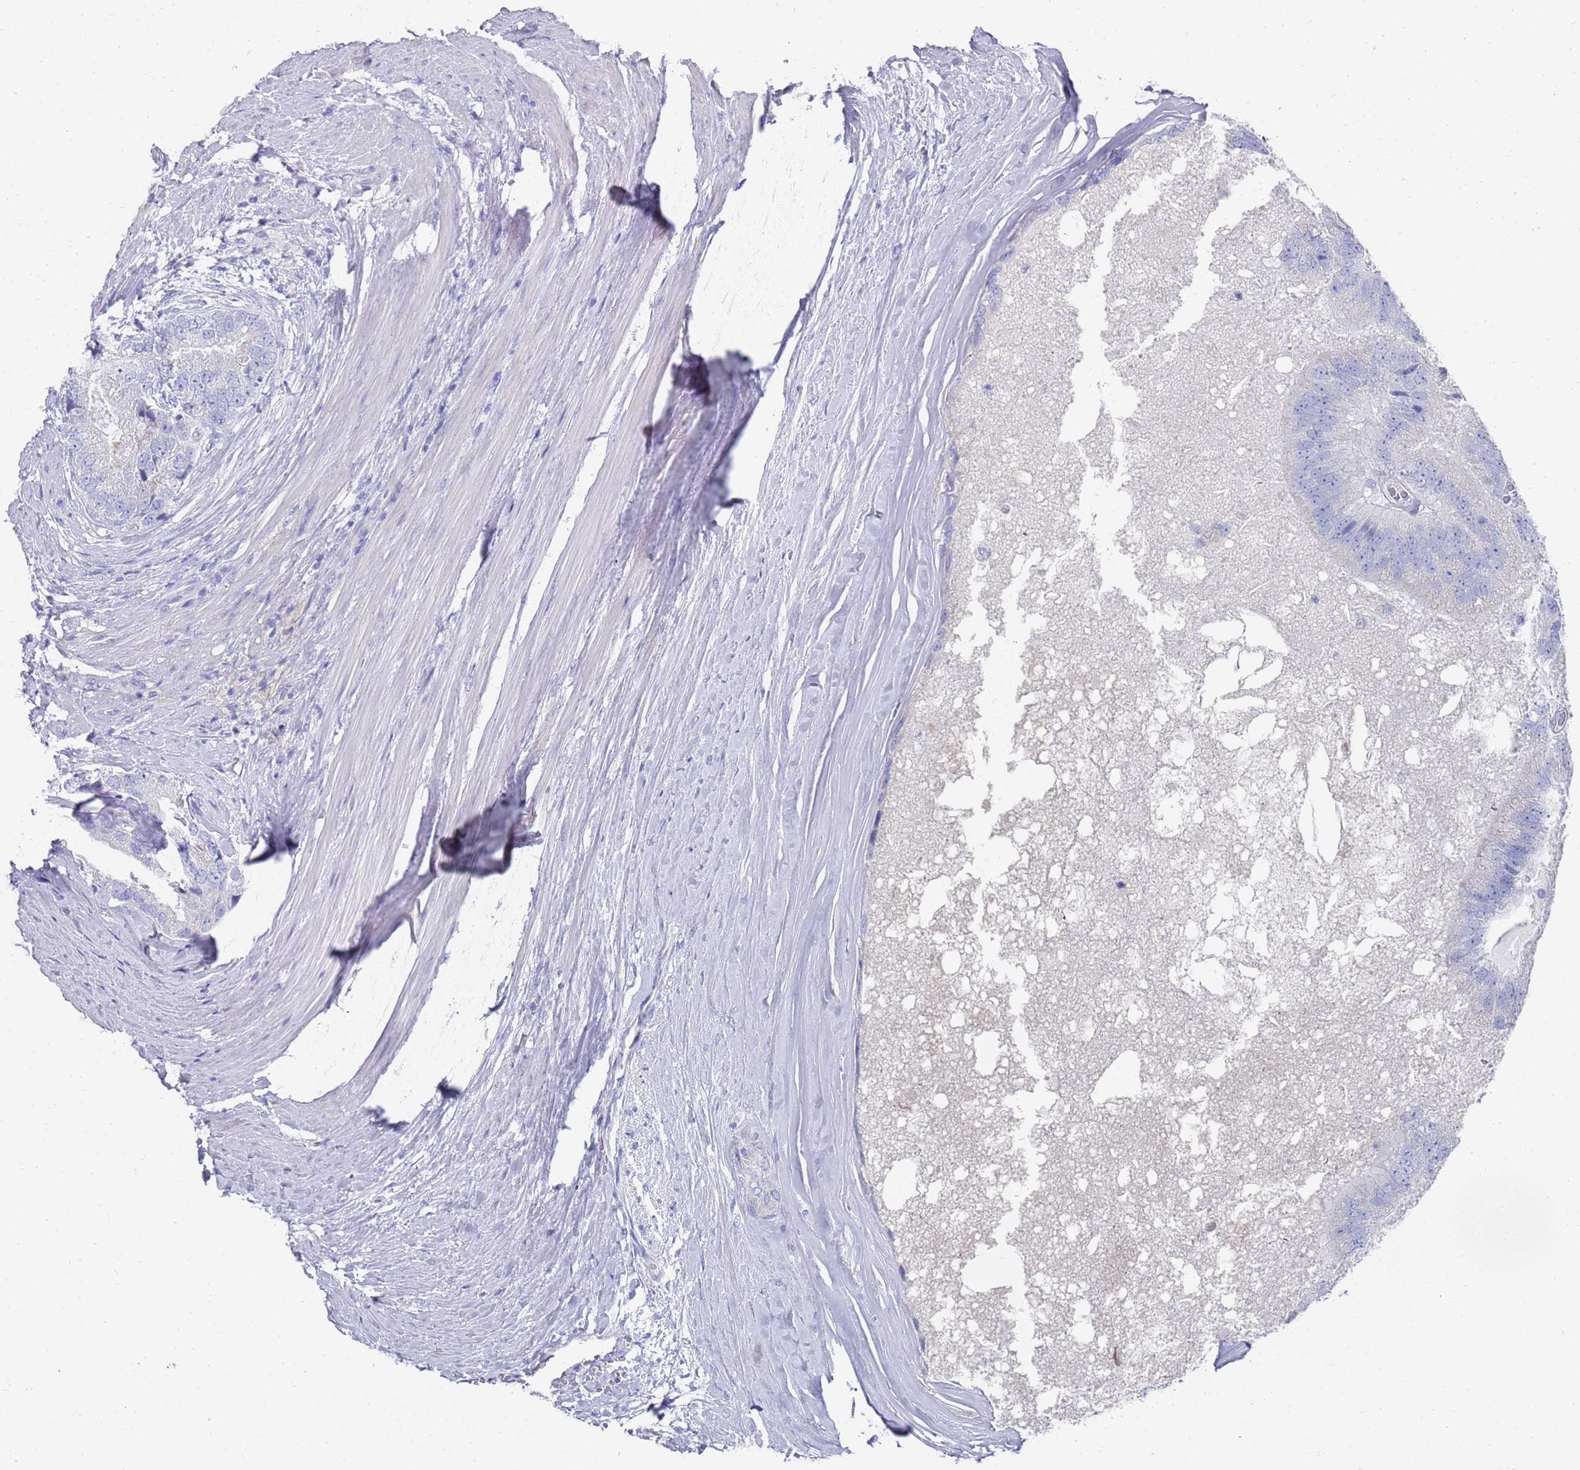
{"staining": {"intensity": "negative", "quantity": "none", "location": "none"}, "tissue": "prostate cancer", "cell_type": "Tumor cells", "image_type": "cancer", "snomed": [{"axis": "morphology", "description": "Adenocarcinoma, High grade"}, {"axis": "topography", "description": "Prostate"}], "caption": "This photomicrograph is of prostate cancer (high-grade adenocarcinoma) stained with immunohistochemistry to label a protein in brown with the nuclei are counter-stained blue. There is no expression in tumor cells. (DAB immunohistochemistry (IHC) with hematoxylin counter stain).", "gene": "SCAPER", "patient": {"sex": "male", "age": 70}}